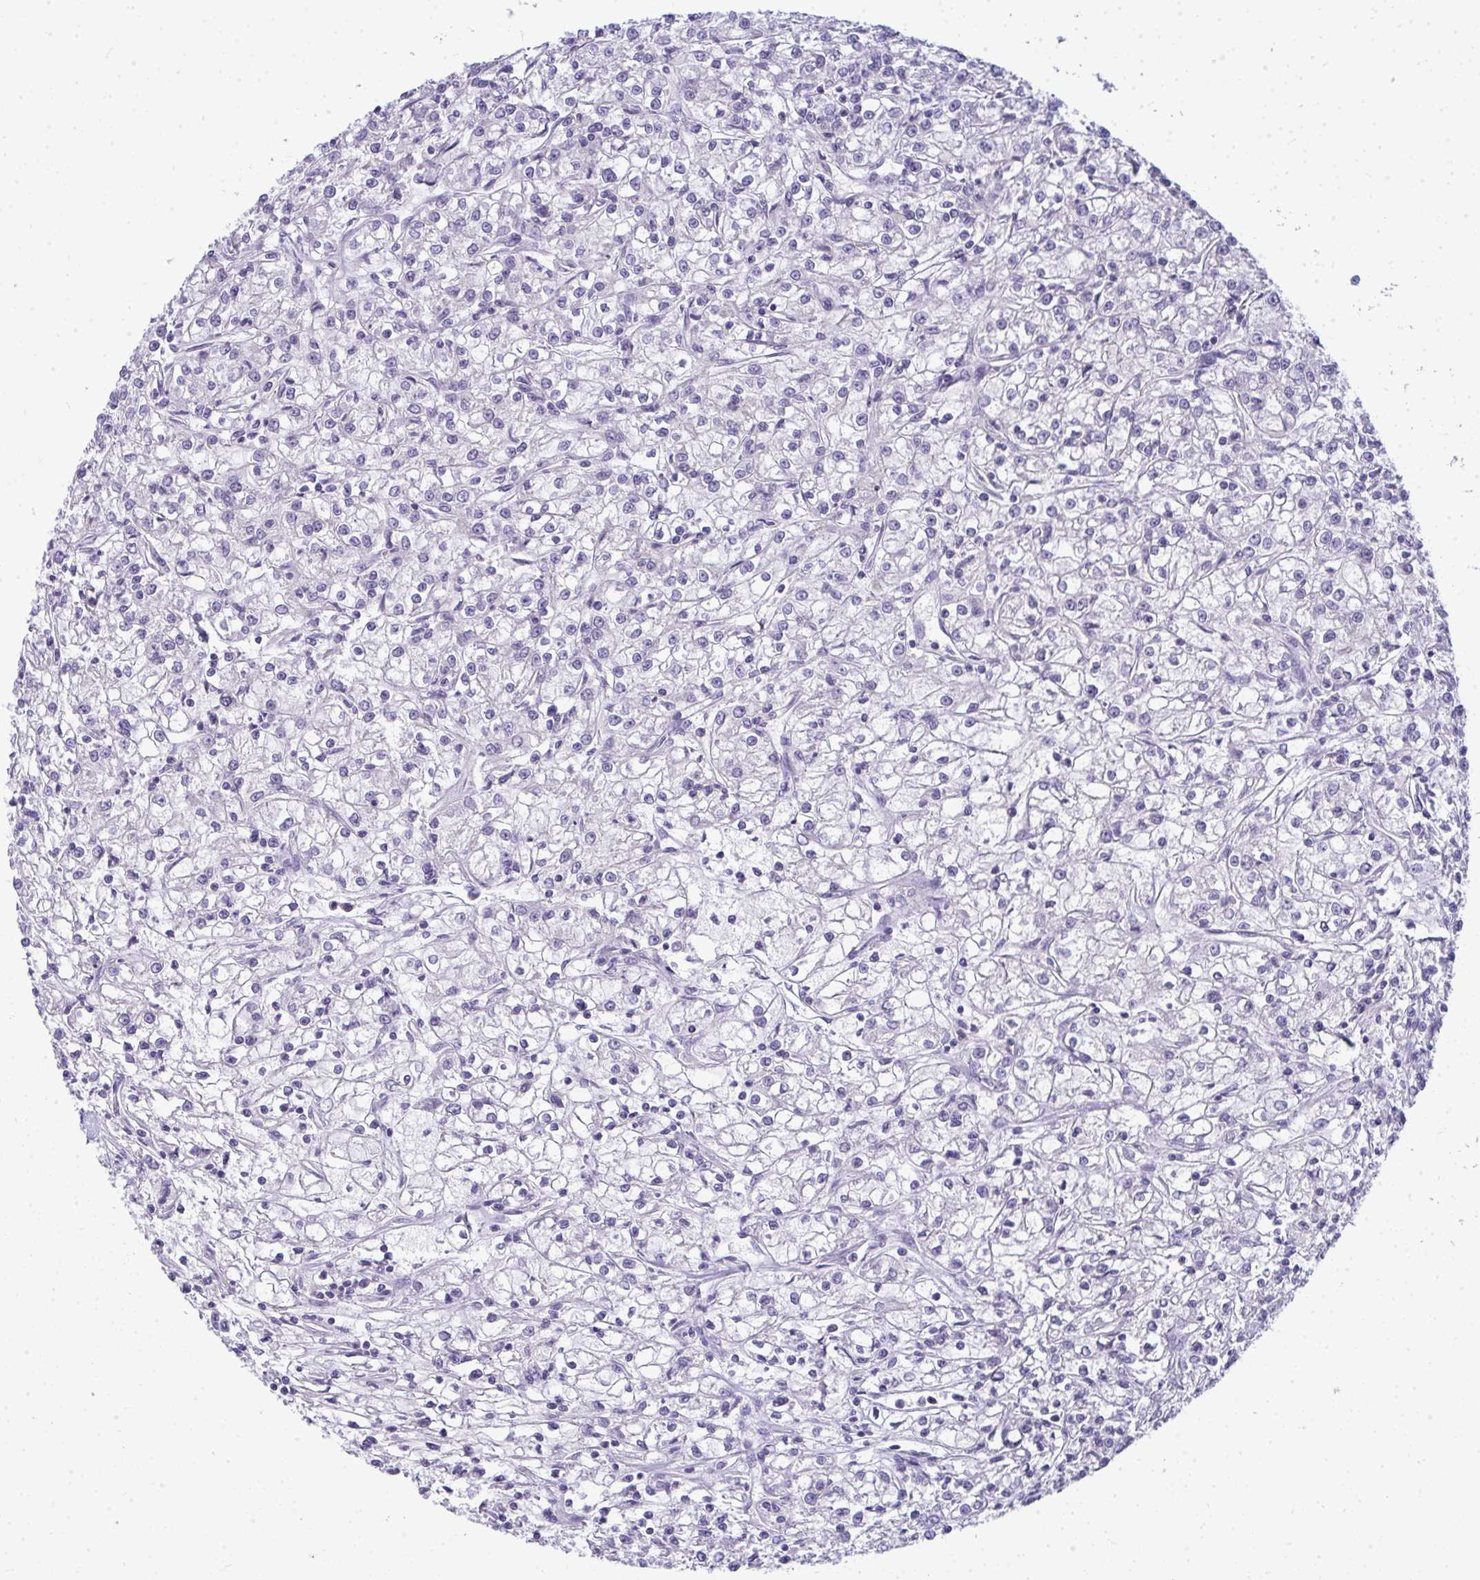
{"staining": {"intensity": "negative", "quantity": "none", "location": "none"}, "tissue": "renal cancer", "cell_type": "Tumor cells", "image_type": "cancer", "snomed": [{"axis": "morphology", "description": "Adenocarcinoma, NOS"}, {"axis": "topography", "description": "Kidney"}], "caption": "Human renal cancer stained for a protein using immunohistochemistry reveals no staining in tumor cells.", "gene": "VPS4B", "patient": {"sex": "female", "age": 59}}